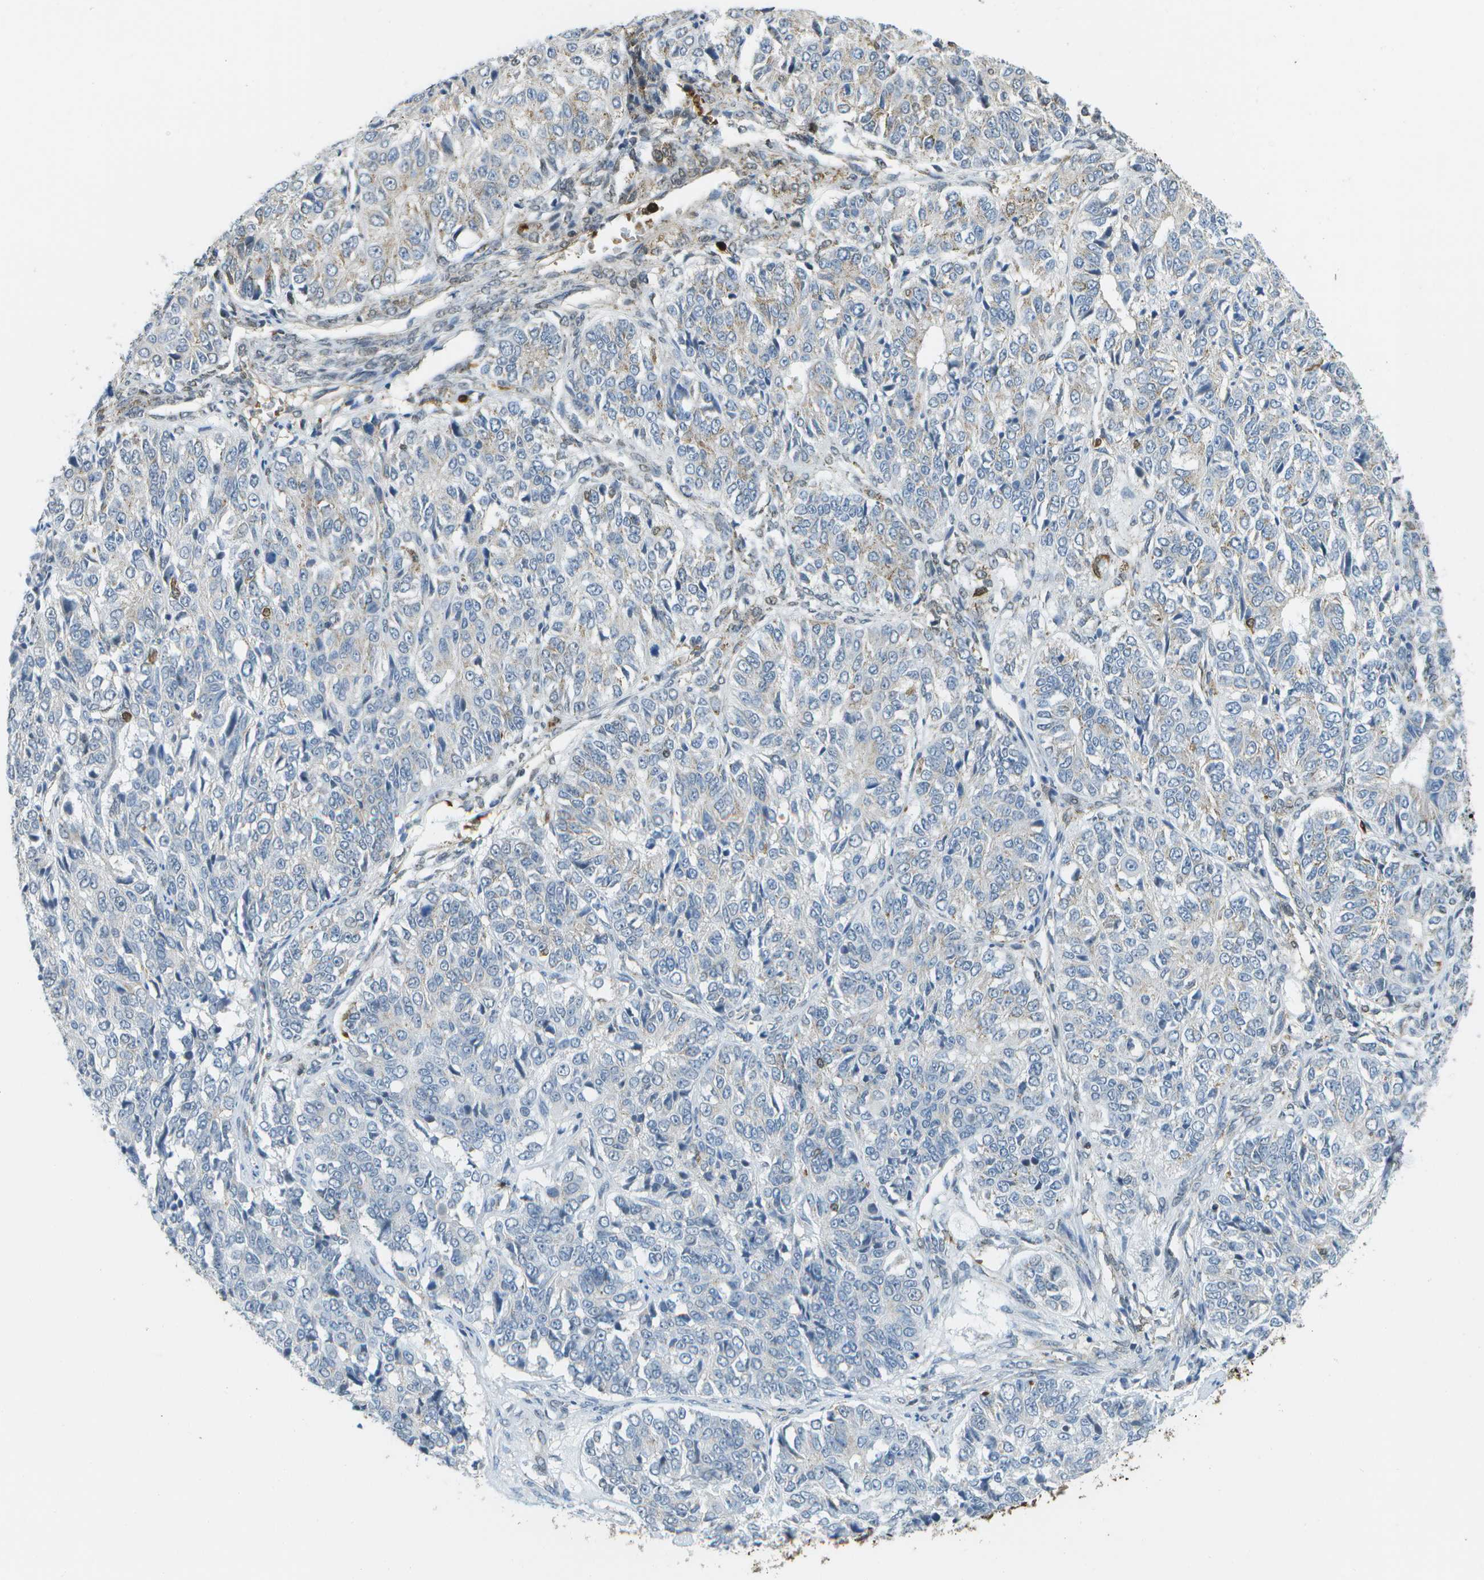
{"staining": {"intensity": "weak", "quantity": "<25%", "location": "cytoplasmic/membranous"}, "tissue": "ovarian cancer", "cell_type": "Tumor cells", "image_type": "cancer", "snomed": [{"axis": "morphology", "description": "Carcinoma, endometroid"}, {"axis": "topography", "description": "Ovary"}], "caption": "A micrograph of human ovarian endometroid carcinoma is negative for staining in tumor cells.", "gene": "CACHD1", "patient": {"sex": "female", "age": 51}}